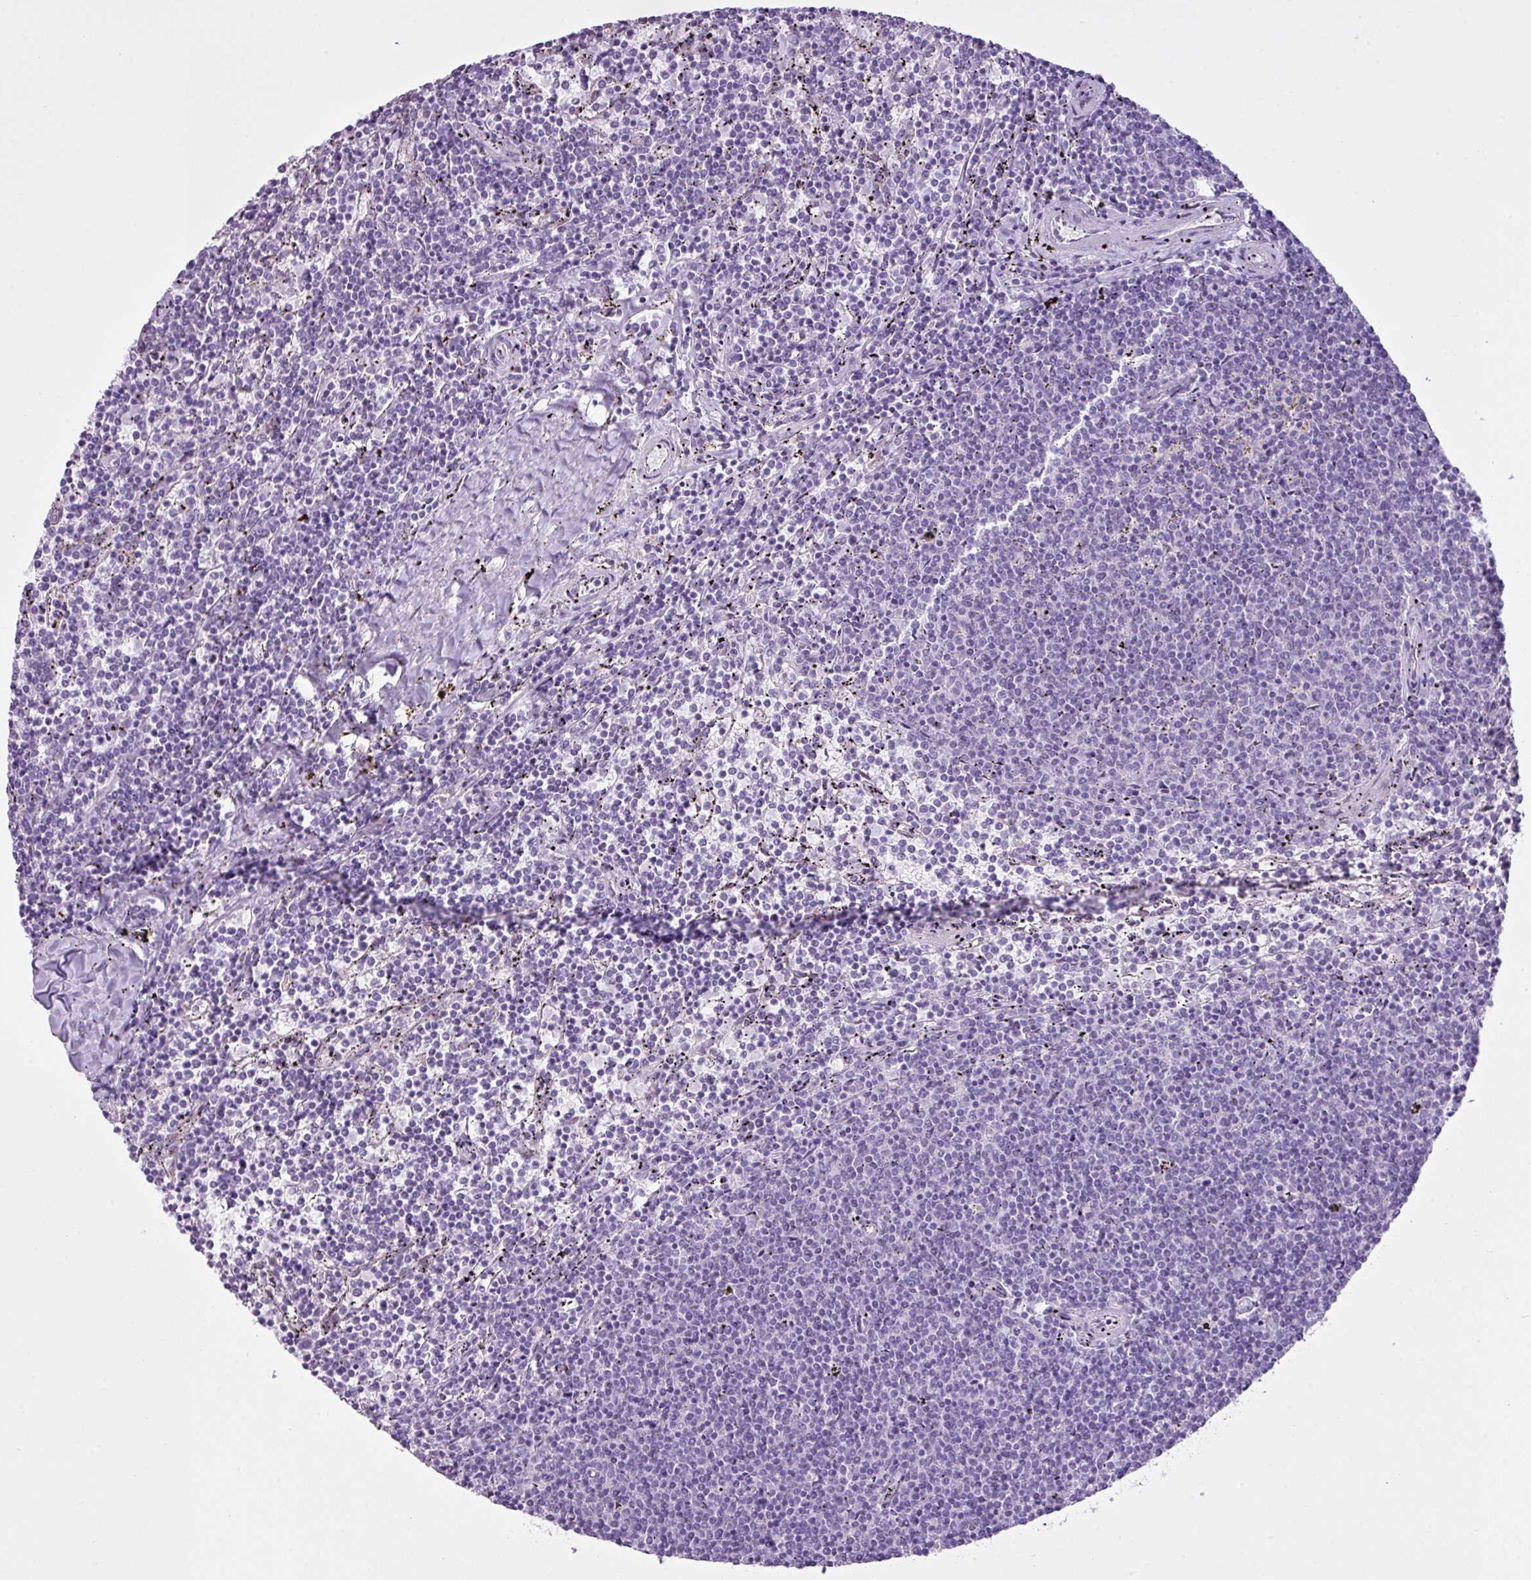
{"staining": {"intensity": "negative", "quantity": "none", "location": "none"}, "tissue": "lymphoma", "cell_type": "Tumor cells", "image_type": "cancer", "snomed": [{"axis": "morphology", "description": "Malignant lymphoma, non-Hodgkin's type, Low grade"}, {"axis": "topography", "description": "Spleen"}], "caption": "Immunohistochemical staining of human low-grade malignant lymphoma, non-Hodgkin's type exhibits no significant positivity in tumor cells. (DAB IHC, high magnification).", "gene": "FAM43A", "patient": {"sex": "female", "age": 50}}